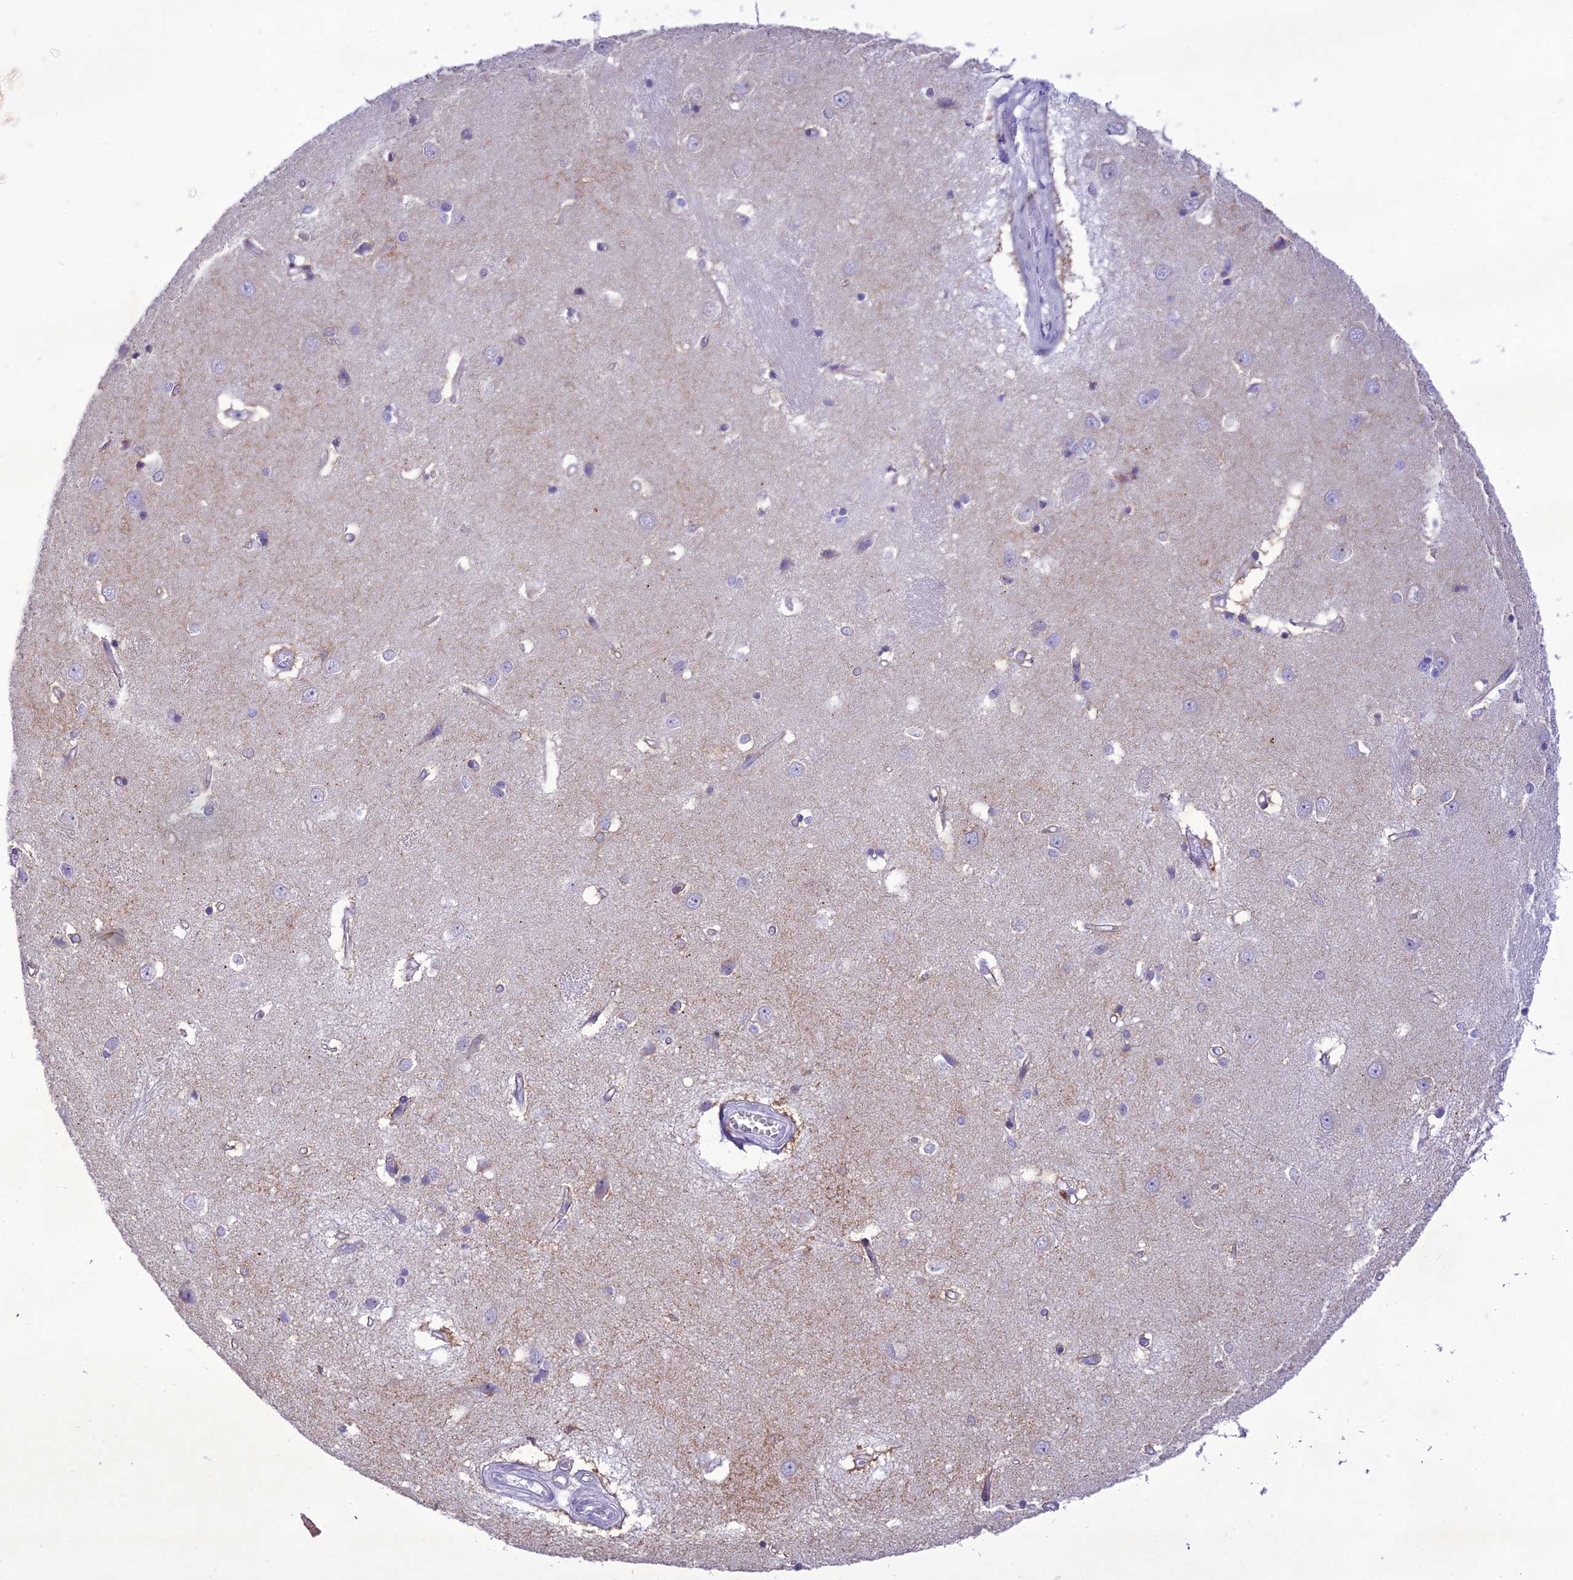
{"staining": {"intensity": "negative", "quantity": "none", "location": "none"}, "tissue": "caudate", "cell_type": "Glial cells", "image_type": "normal", "snomed": [{"axis": "morphology", "description": "Normal tissue, NOS"}, {"axis": "topography", "description": "Lateral ventricle wall"}], "caption": "This is a histopathology image of immunohistochemistry staining of unremarkable caudate, which shows no positivity in glial cells.", "gene": "SLC13A5", "patient": {"sex": "male", "age": 37}}